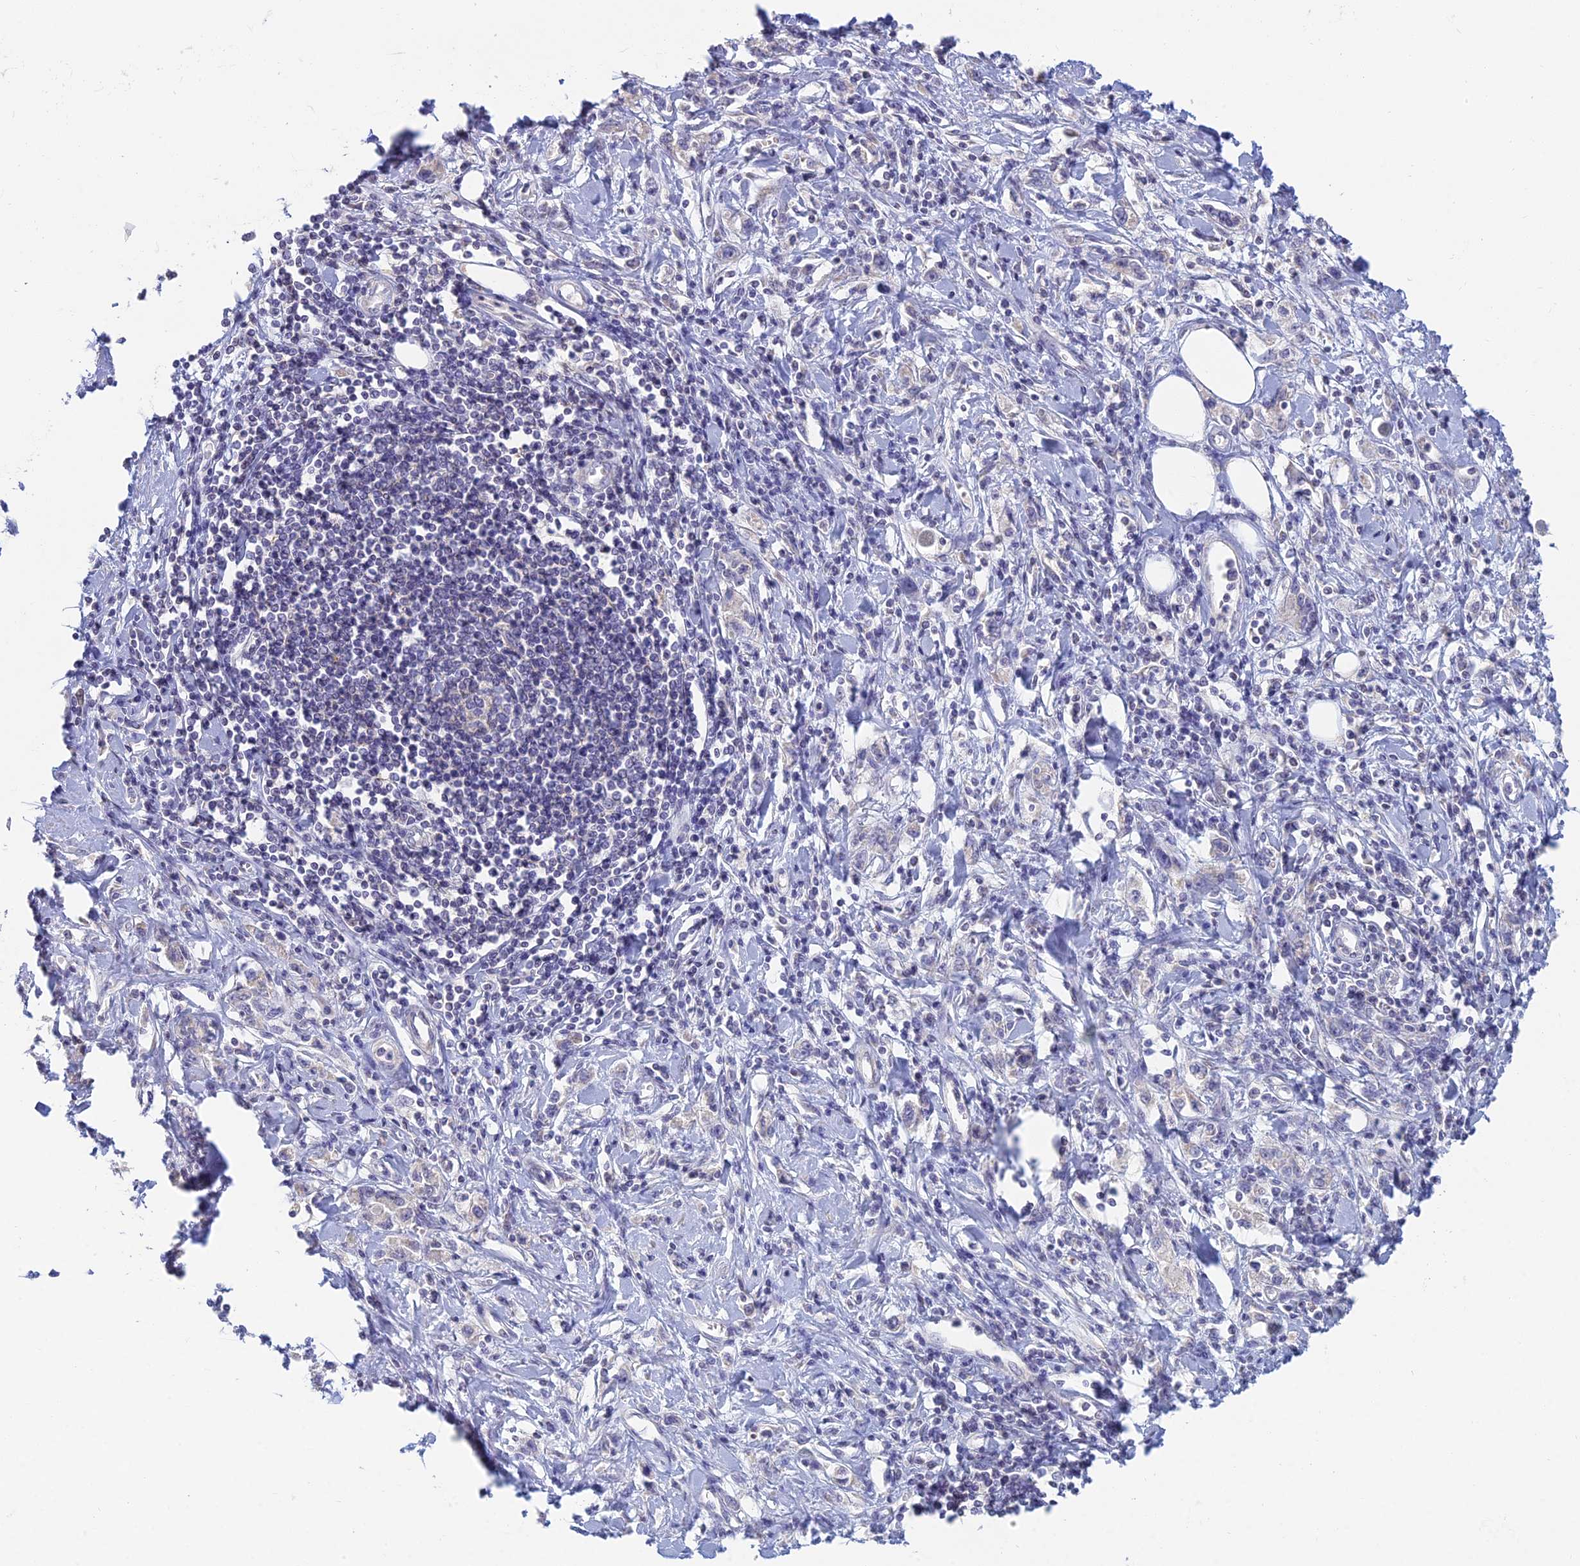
{"staining": {"intensity": "negative", "quantity": "none", "location": "none"}, "tissue": "stomach cancer", "cell_type": "Tumor cells", "image_type": "cancer", "snomed": [{"axis": "morphology", "description": "Adenocarcinoma, NOS"}, {"axis": "topography", "description": "Stomach"}], "caption": "DAB (3,3'-diaminobenzidine) immunohistochemical staining of stomach adenocarcinoma shows no significant expression in tumor cells.", "gene": "CFAP206", "patient": {"sex": "female", "age": 76}}